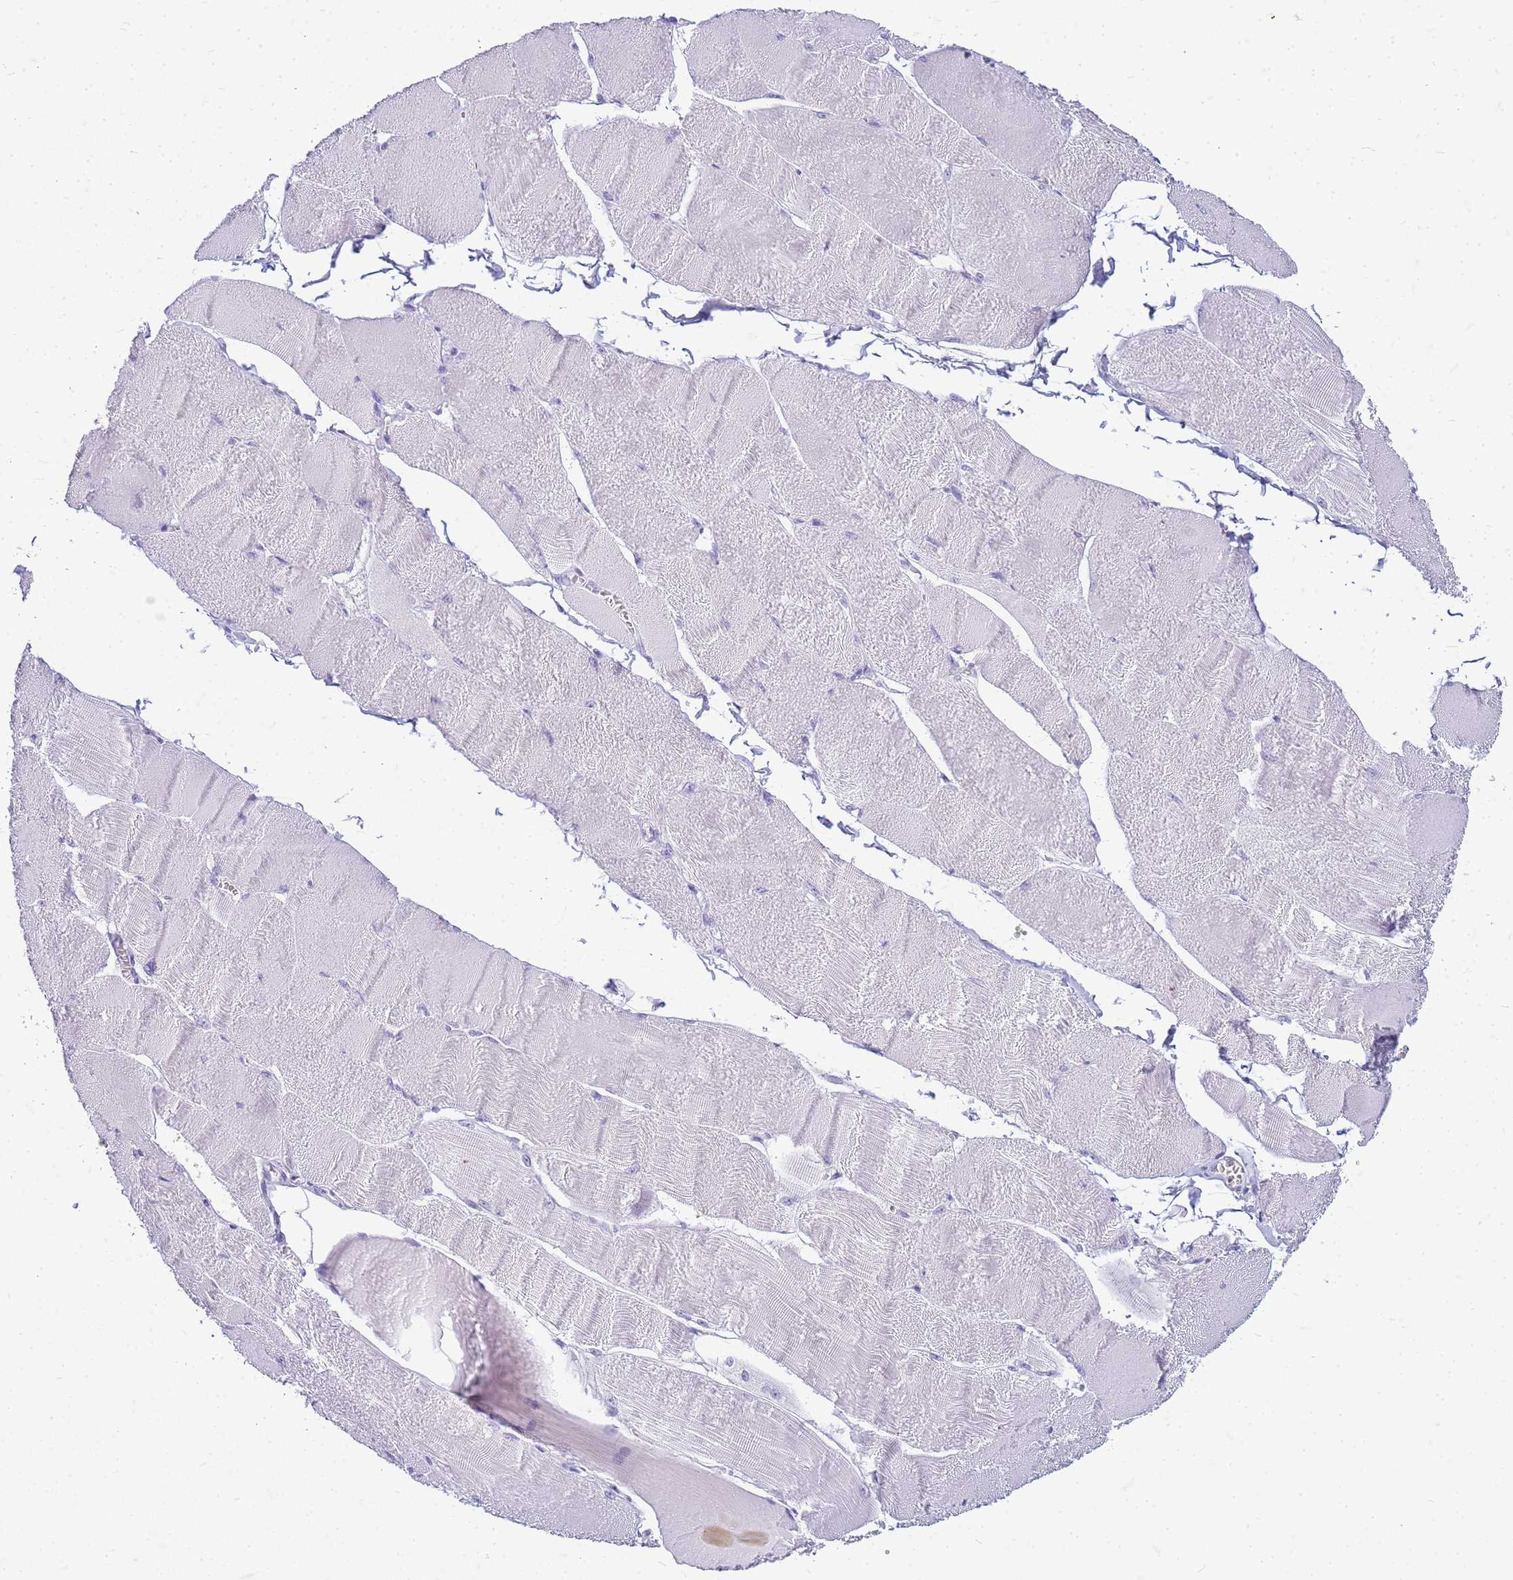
{"staining": {"intensity": "negative", "quantity": "none", "location": "none"}, "tissue": "skeletal muscle", "cell_type": "Myocytes", "image_type": "normal", "snomed": [{"axis": "morphology", "description": "Normal tissue, NOS"}, {"axis": "morphology", "description": "Basal cell carcinoma"}, {"axis": "topography", "description": "Skeletal muscle"}], "caption": "DAB immunohistochemical staining of benign skeletal muscle displays no significant expression in myocytes. (DAB immunohistochemistry visualized using brightfield microscopy, high magnification).", "gene": "CFAP100", "patient": {"sex": "female", "age": 64}}